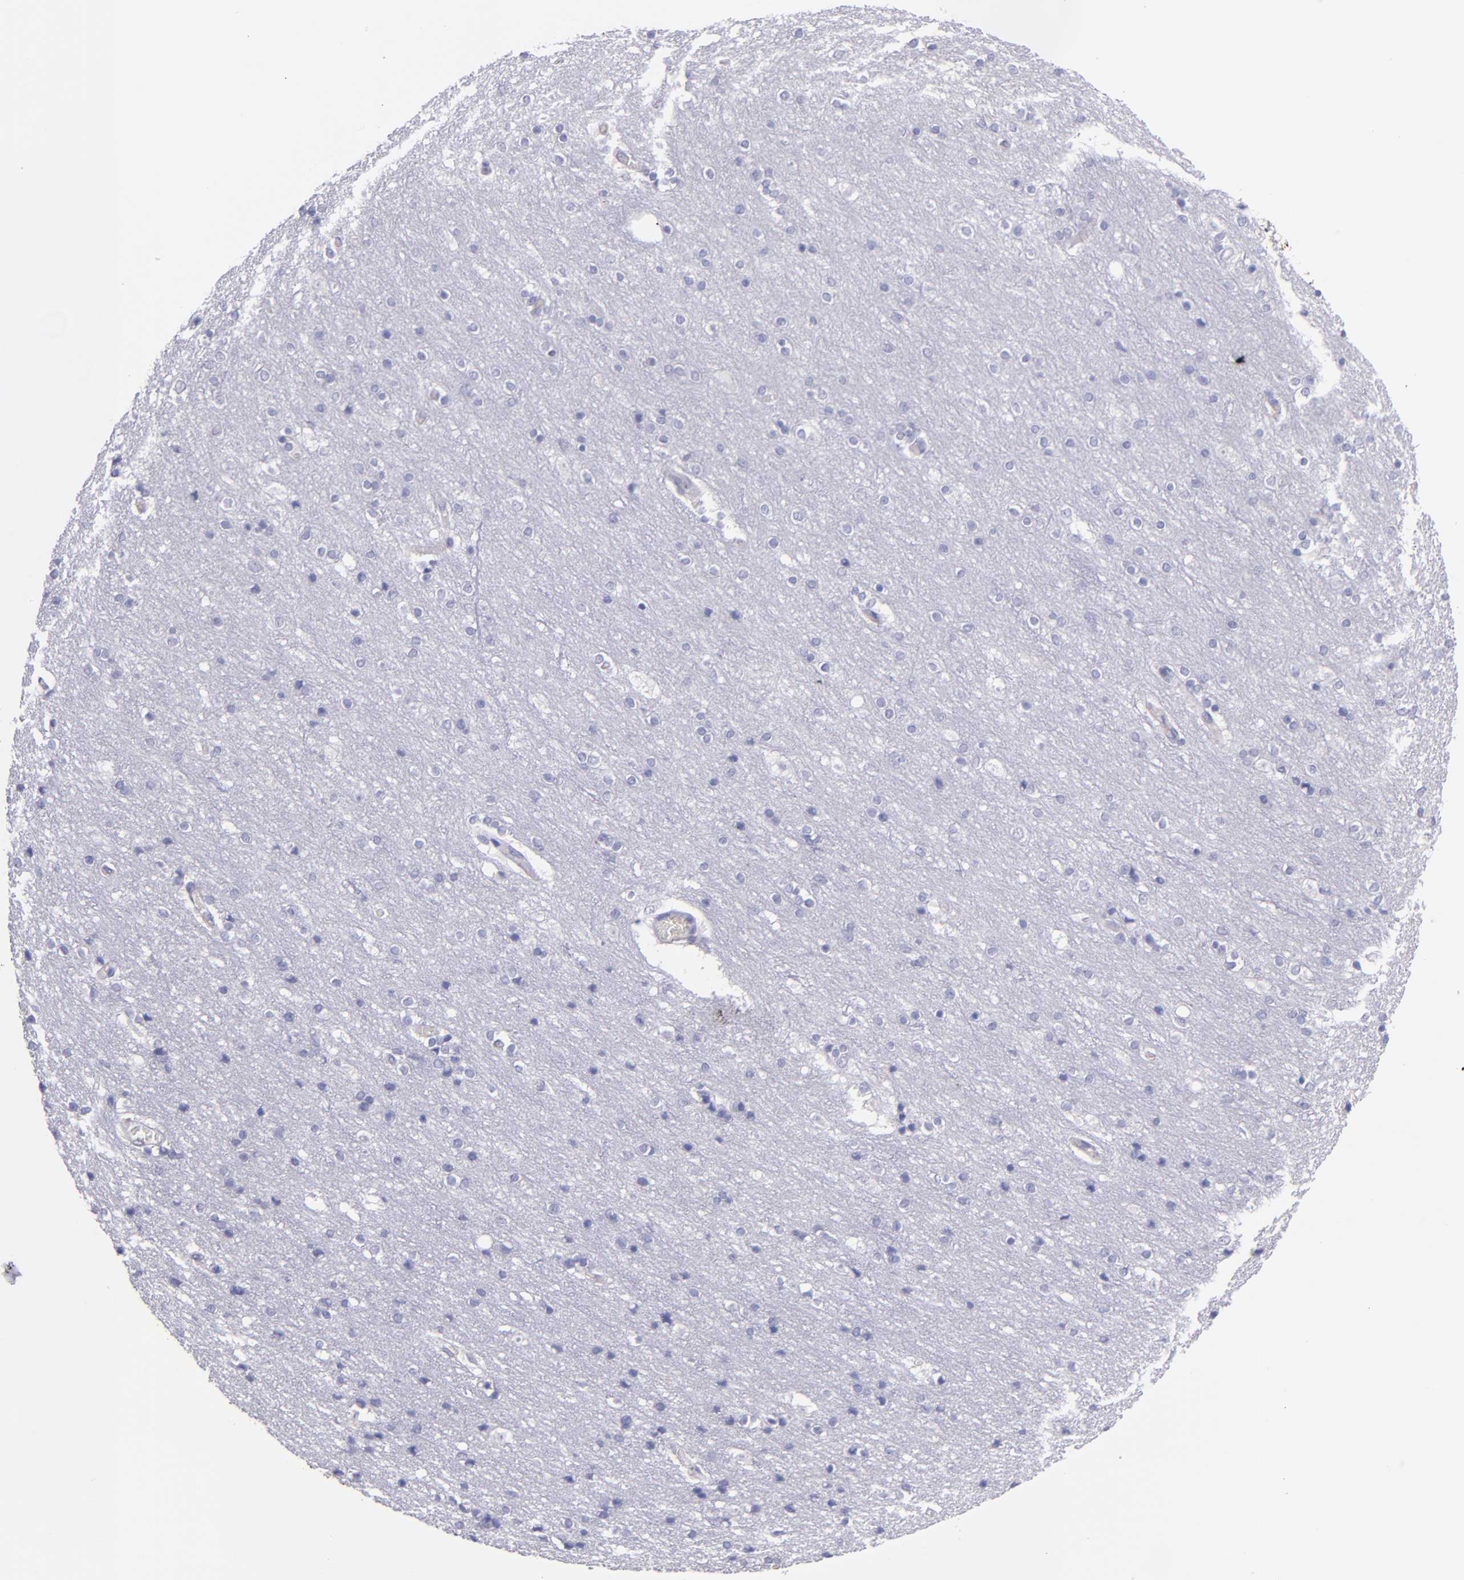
{"staining": {"intensity": "negative", "quantity": "none", "location": "none"}, "tissue": "cerebral cortex", "cell_type": "Endothelial cells", "image_type": "normal", "snomed": [{"axis": "morphology", "description": "Normal tissue, NOS"}, {"axis": "topography", "description": "Cerebral cortex"}], "caption": "This is an immunohistochemistry image of unremarkable cerebral cortex. There is no staining in endothelial cells.", "gene": "TG", "patient": {"sex": "female", "age": 54}}